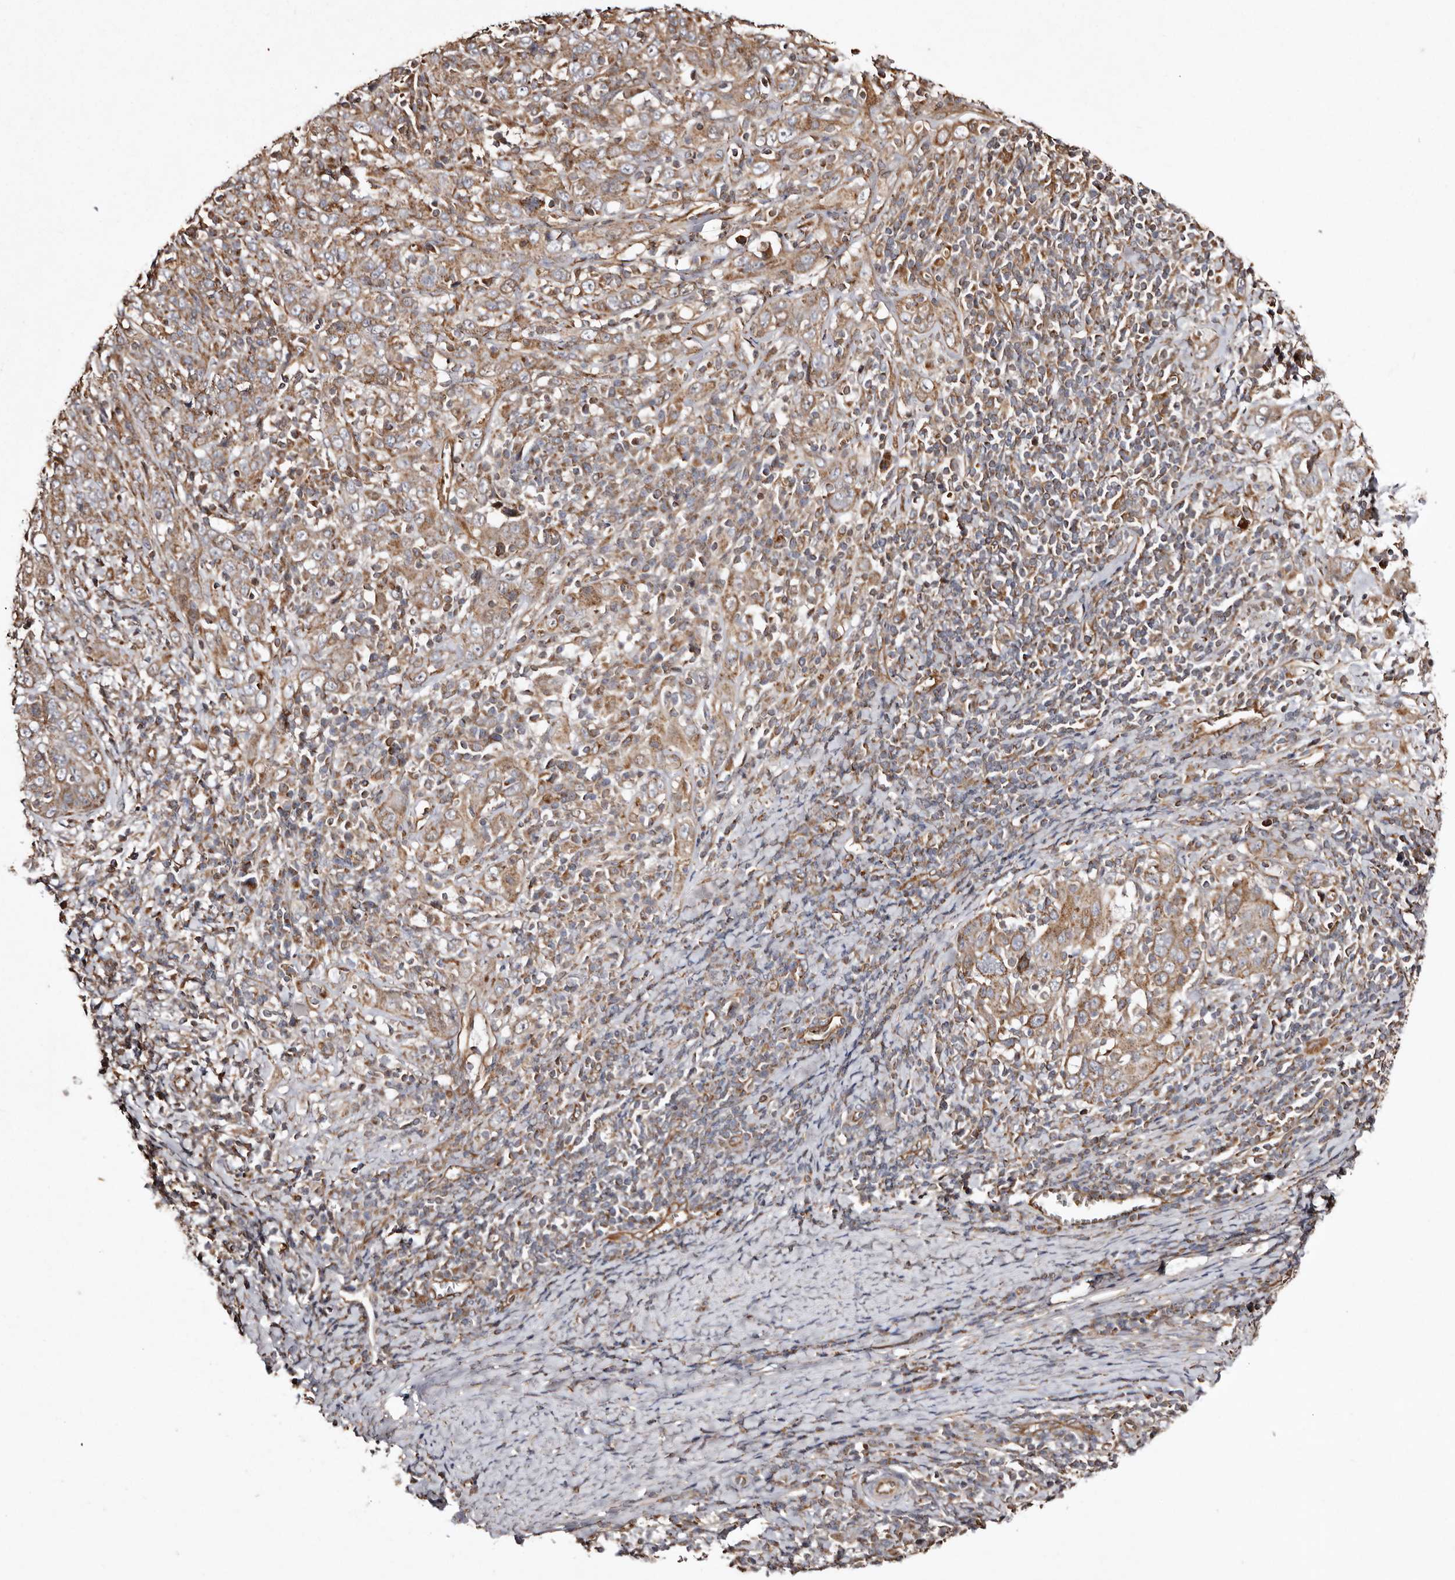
{"staining": {"intensity": "moderate", "quantity": ">75%", "location": "cytoplasmic/membranous"}, "tissue": "cervical cancer", "cell_type": "Tumor cells", "image_type": "cancer", "snomed": [{"axis": "morphology", "description": "Squamous cell carcinoma, NOS"}, {"axis": "topography", "description": "Cervix"}], "caption": "Brown immunohistochemical staining in human cervical squamous cell carcinoma shows moderate cytoplasmic/membranous expression in about >75% of tumor cells.", "gene": "MACC1", "patient": {"sex": "female", "age": 46}}